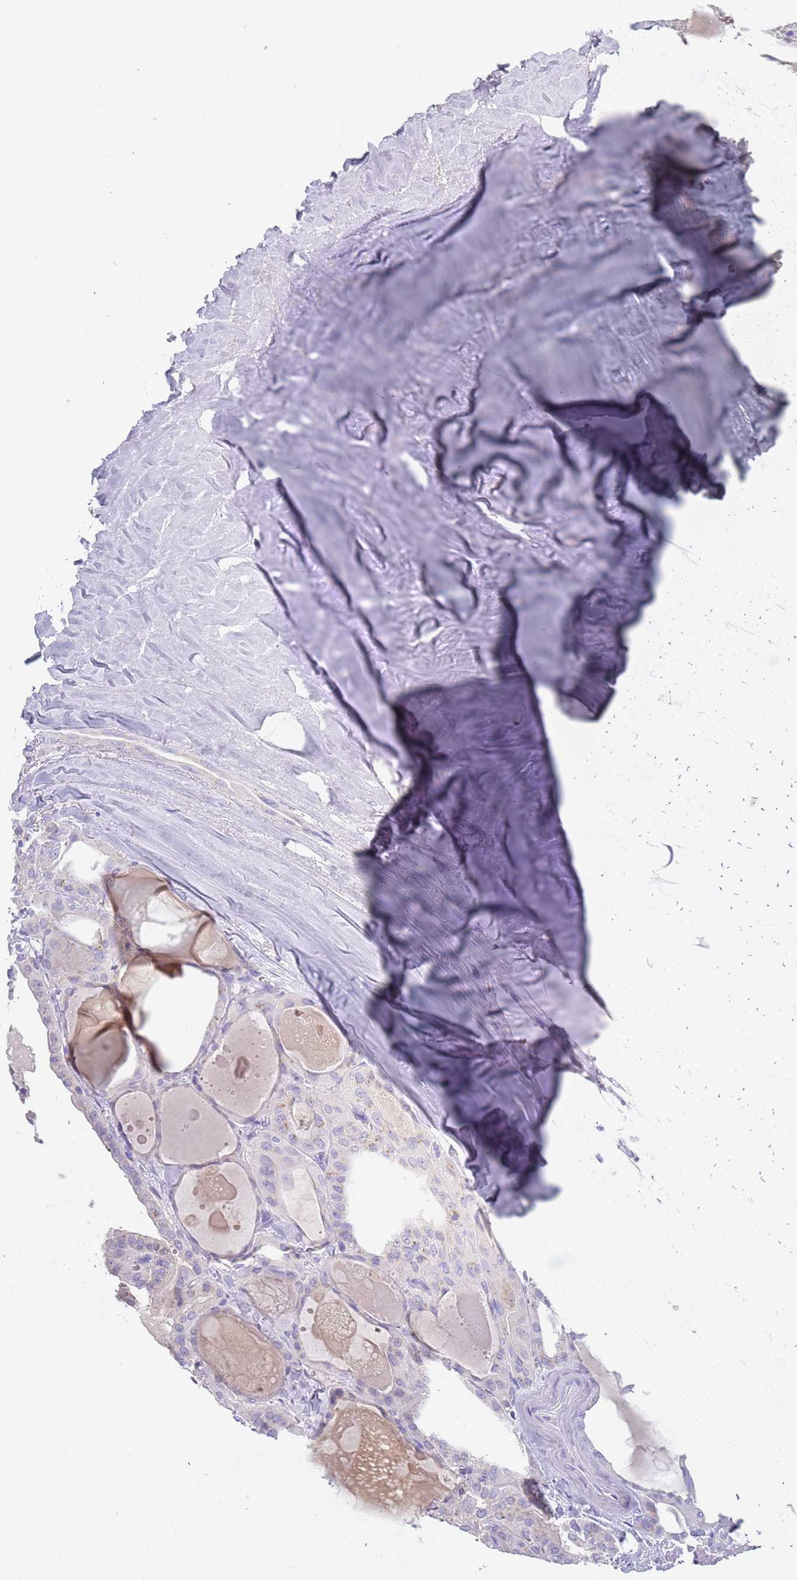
{"staining": {"intensity": "negative", "quantity": "none", "location": "none"}, "tissue": "thyroid cancer", "cell_type": "Tumor cells", "image_type": "cancer", "snomed": [{"axis": "morphology", "description": "Papillary adenocarcinoma, NOS"}, {"axis": "topography", "description": "Thyroid gland"}], "caption": "A high-resolution image shows IHC staining of thyroid cancer (papillary adenocarcinoma), which reveals no significant expression in tumor cells.", "gene": "TMEM251", "patient": {"sex": "male", "age": 52}}